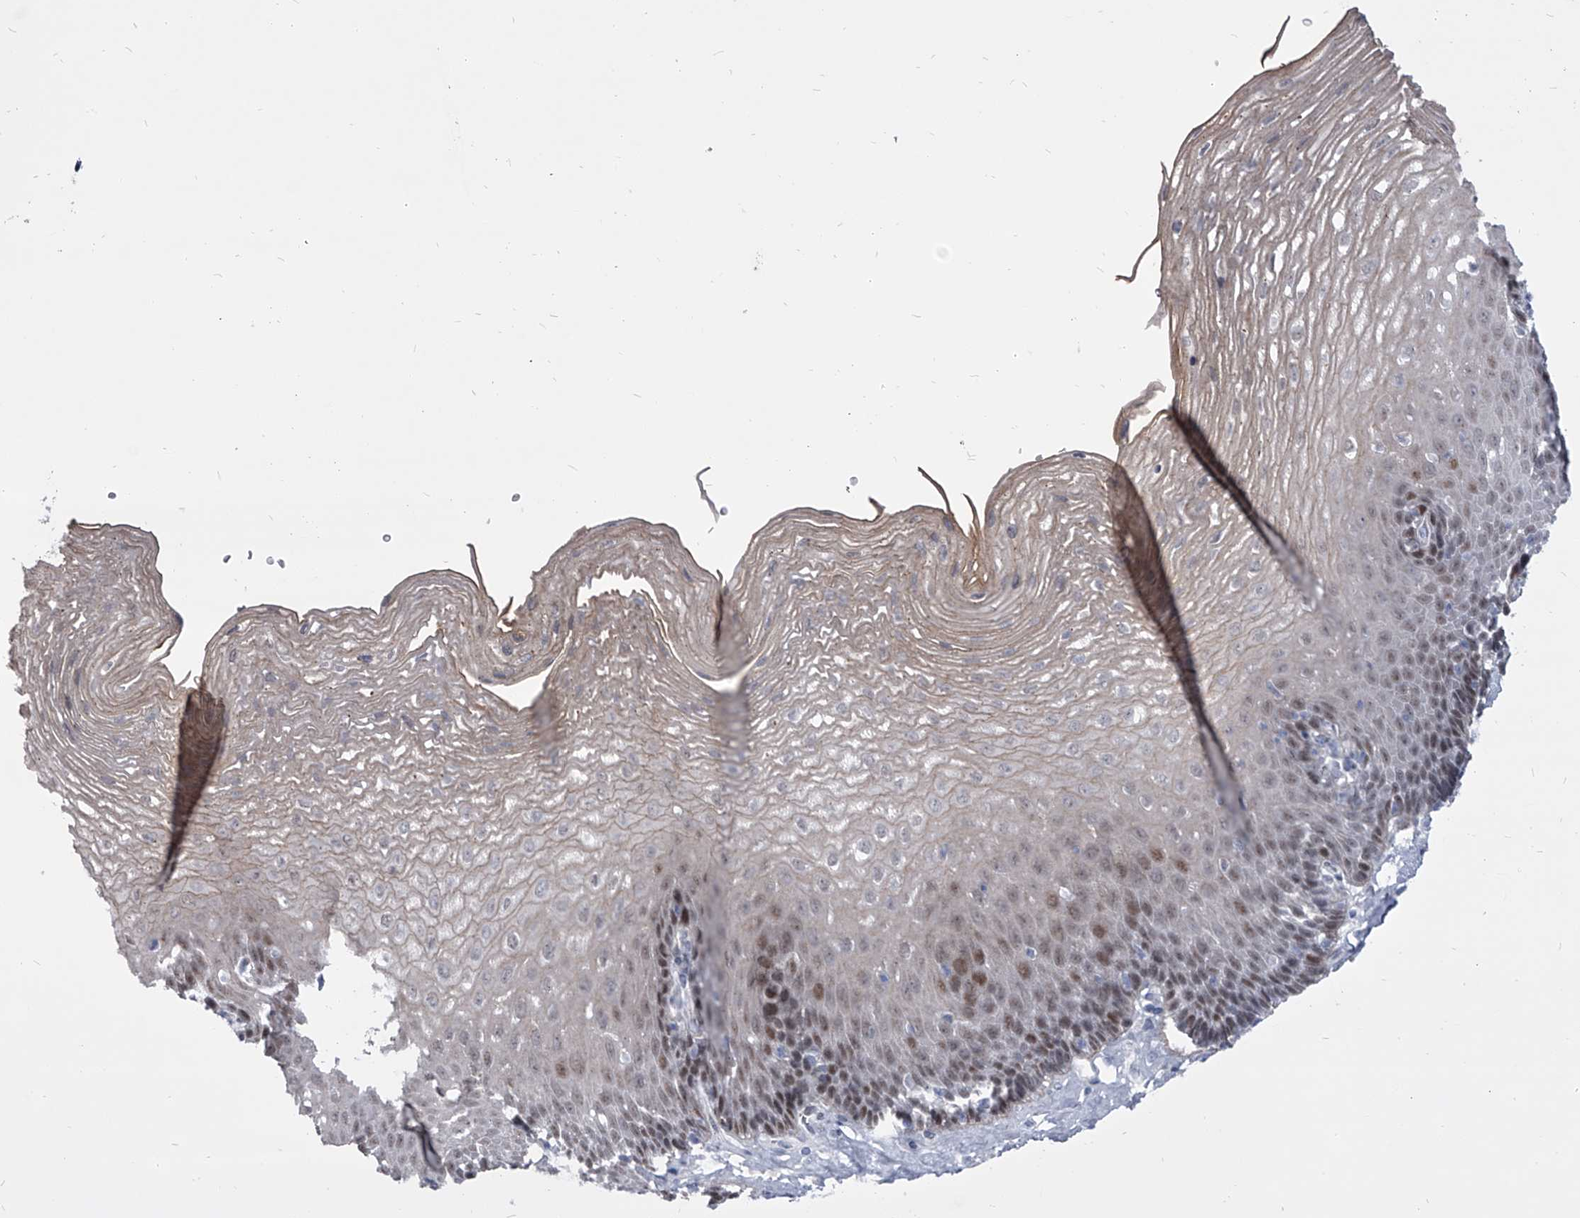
{"staining": {"intensity": "moderate", "quantity": "25%-75%", "location": "nuclear"}, "tissue": "esophagus", "cell_type": "Squamous epithelial cells", "image_type": "normal", "snomed": [{"axis": "morphology", "description": "Normal tissue, NOS"}, {"axis": "topography", "description": "Esophagus"}], "caption": "High-magnification brightfield microscopy of benign esophagus stained with DAB (3,3'-diaminobenzidine) (brown) and counterstained with hematoxylin (blue). squamous epithelial cells exhibit moderate nuclear expression is seen in about25%-75% of cells.", "gene": "EVA1C", "patient": {"sex": "female", "age": 66}}